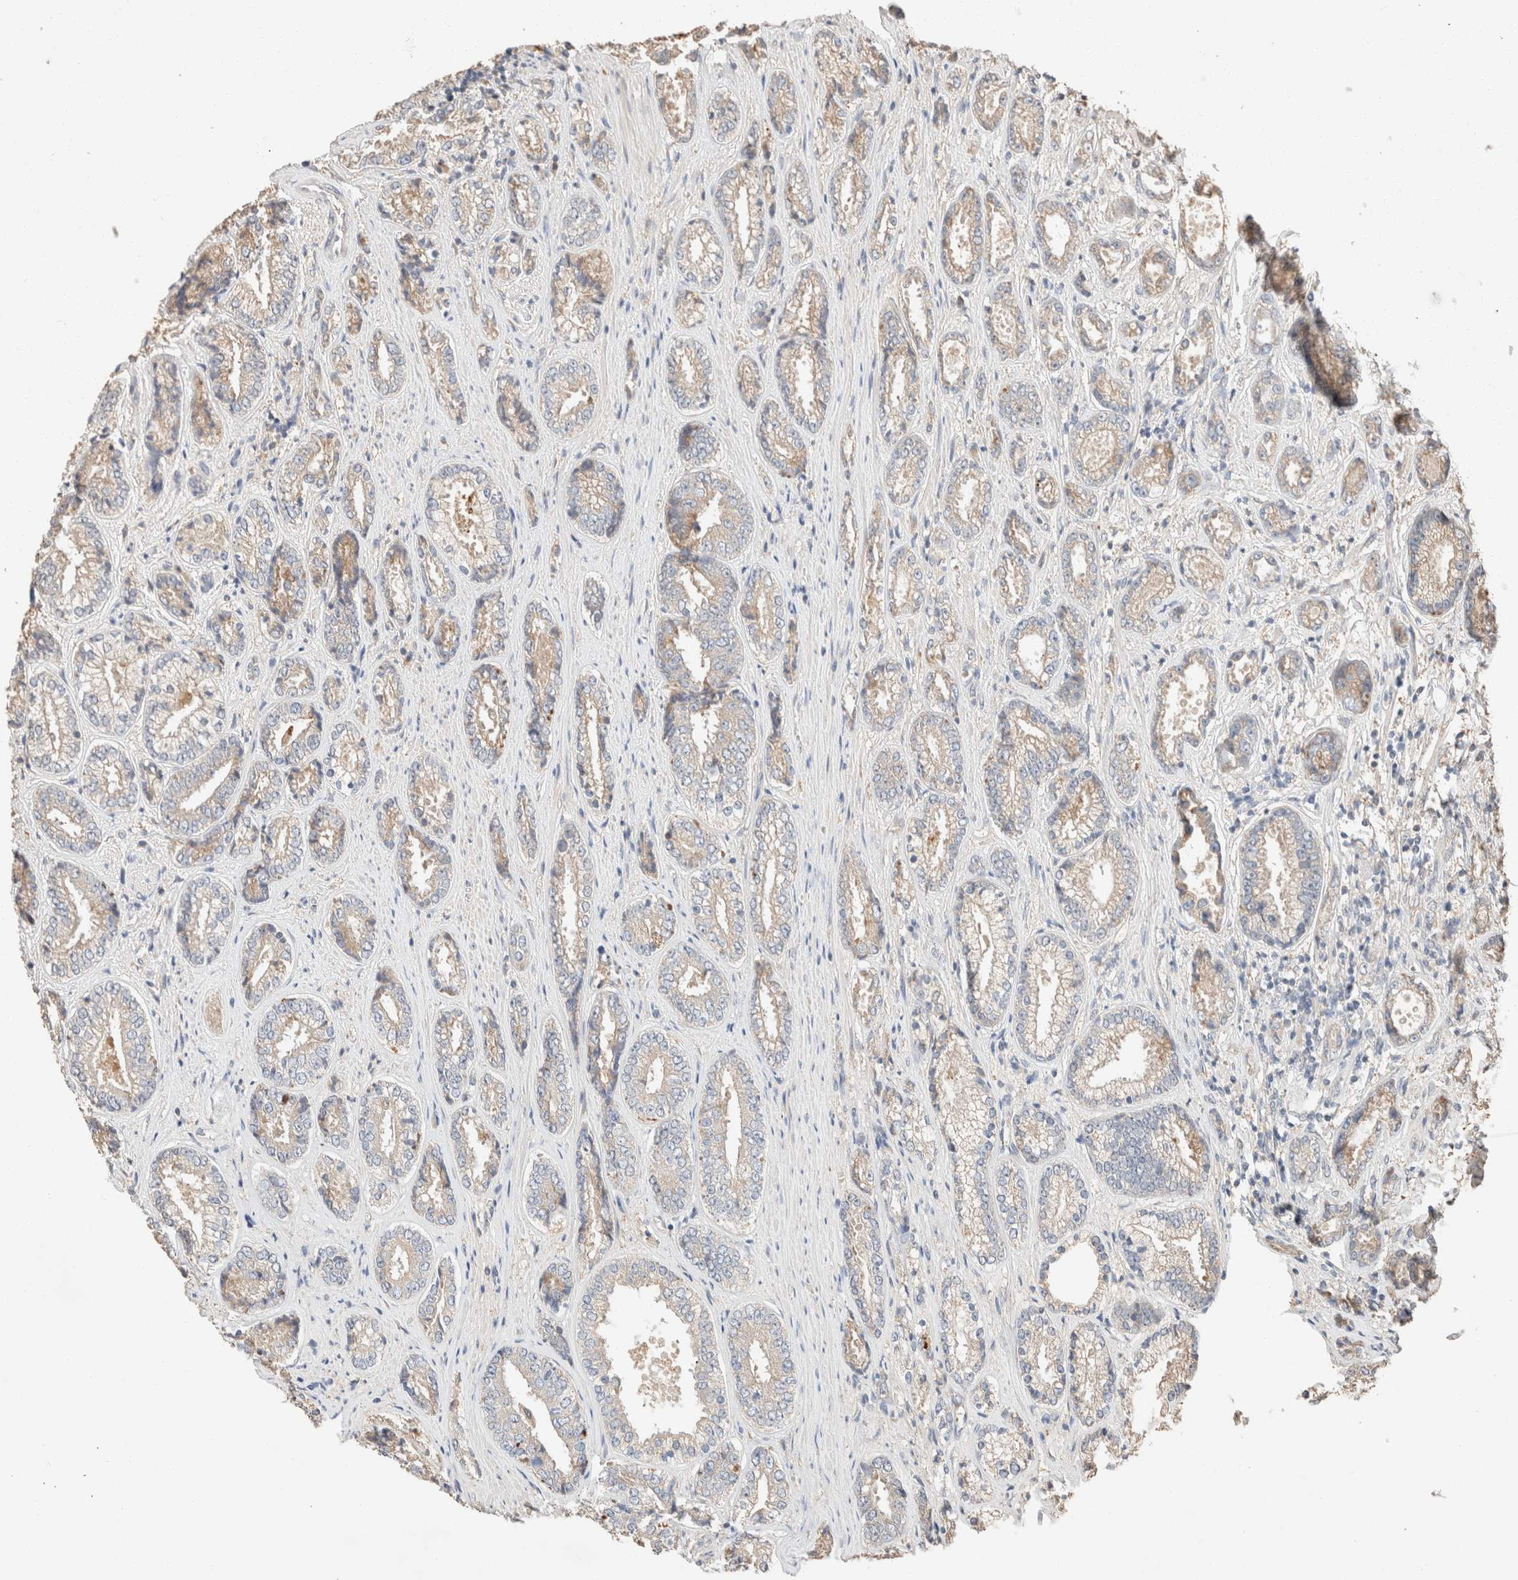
{"staining": {"intensity": "weak", "quantity": "<25%", "location": "cytoplasmic/membranous"}, "tissue": "prostate cancer", "cell_type": "Tumor cells", "image_type": "cancer", "snomed": [{"axis": "morphology", "description": "Adenocarcinoma, High grade"}, {"axis": "topography", "description": "Prostate"}], "caption": "The immunohistochemistry (IHC) histopathology image has no significant expression in tumor cells of prostate cancer (high-grade adenocarcinoma) tissue. The staining was performed using DAB (3,3'-diaminobenzidine) to visualize the protein expression in brown, while the nuclei were stained in blue with hematoxylin (Magnification: 20x).", "gene": "TUBD1", "patient": {"sex": "male", "age": 61}}